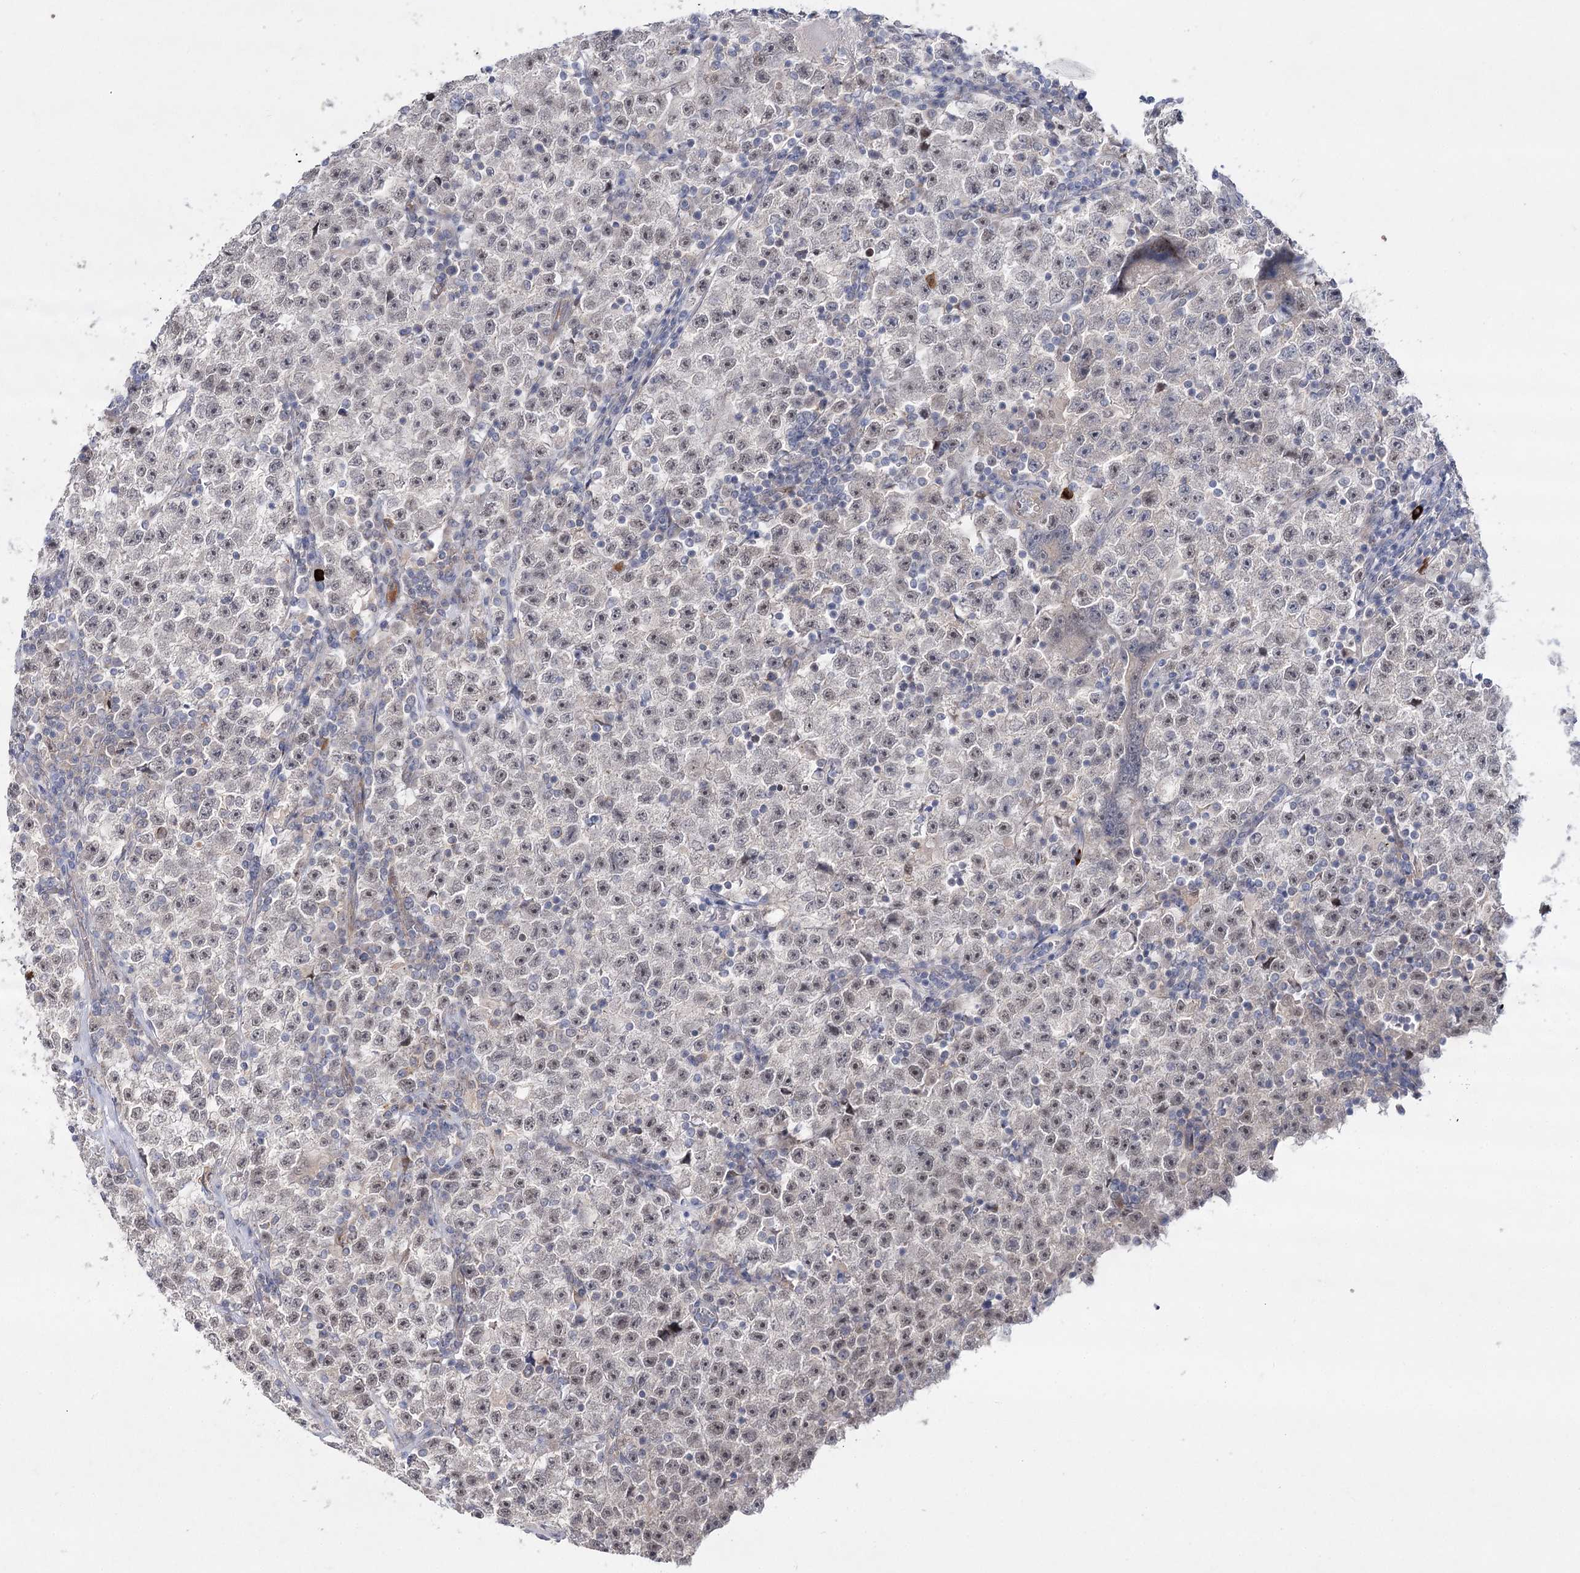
{"staining": {"intensity": "weak", "quantity": "<25%", "location": "nuclear"}, "tissue": "testis cancer", "cell_type": "Tumor cells", "image_type": "cancer", "snomed": [{"axis": "morphology", "description": "Seminoma, NOS"}, {"axis": "topography", "description": "Testis"}], "caption": "Immunohistochemistry micrograph of testis cancer (seminoma) stained for a protein (brown), which demonstrates no expression in tumor cells.", "gene": "ARHGAP32", "patient": {"sex": "male", "age": 22}}